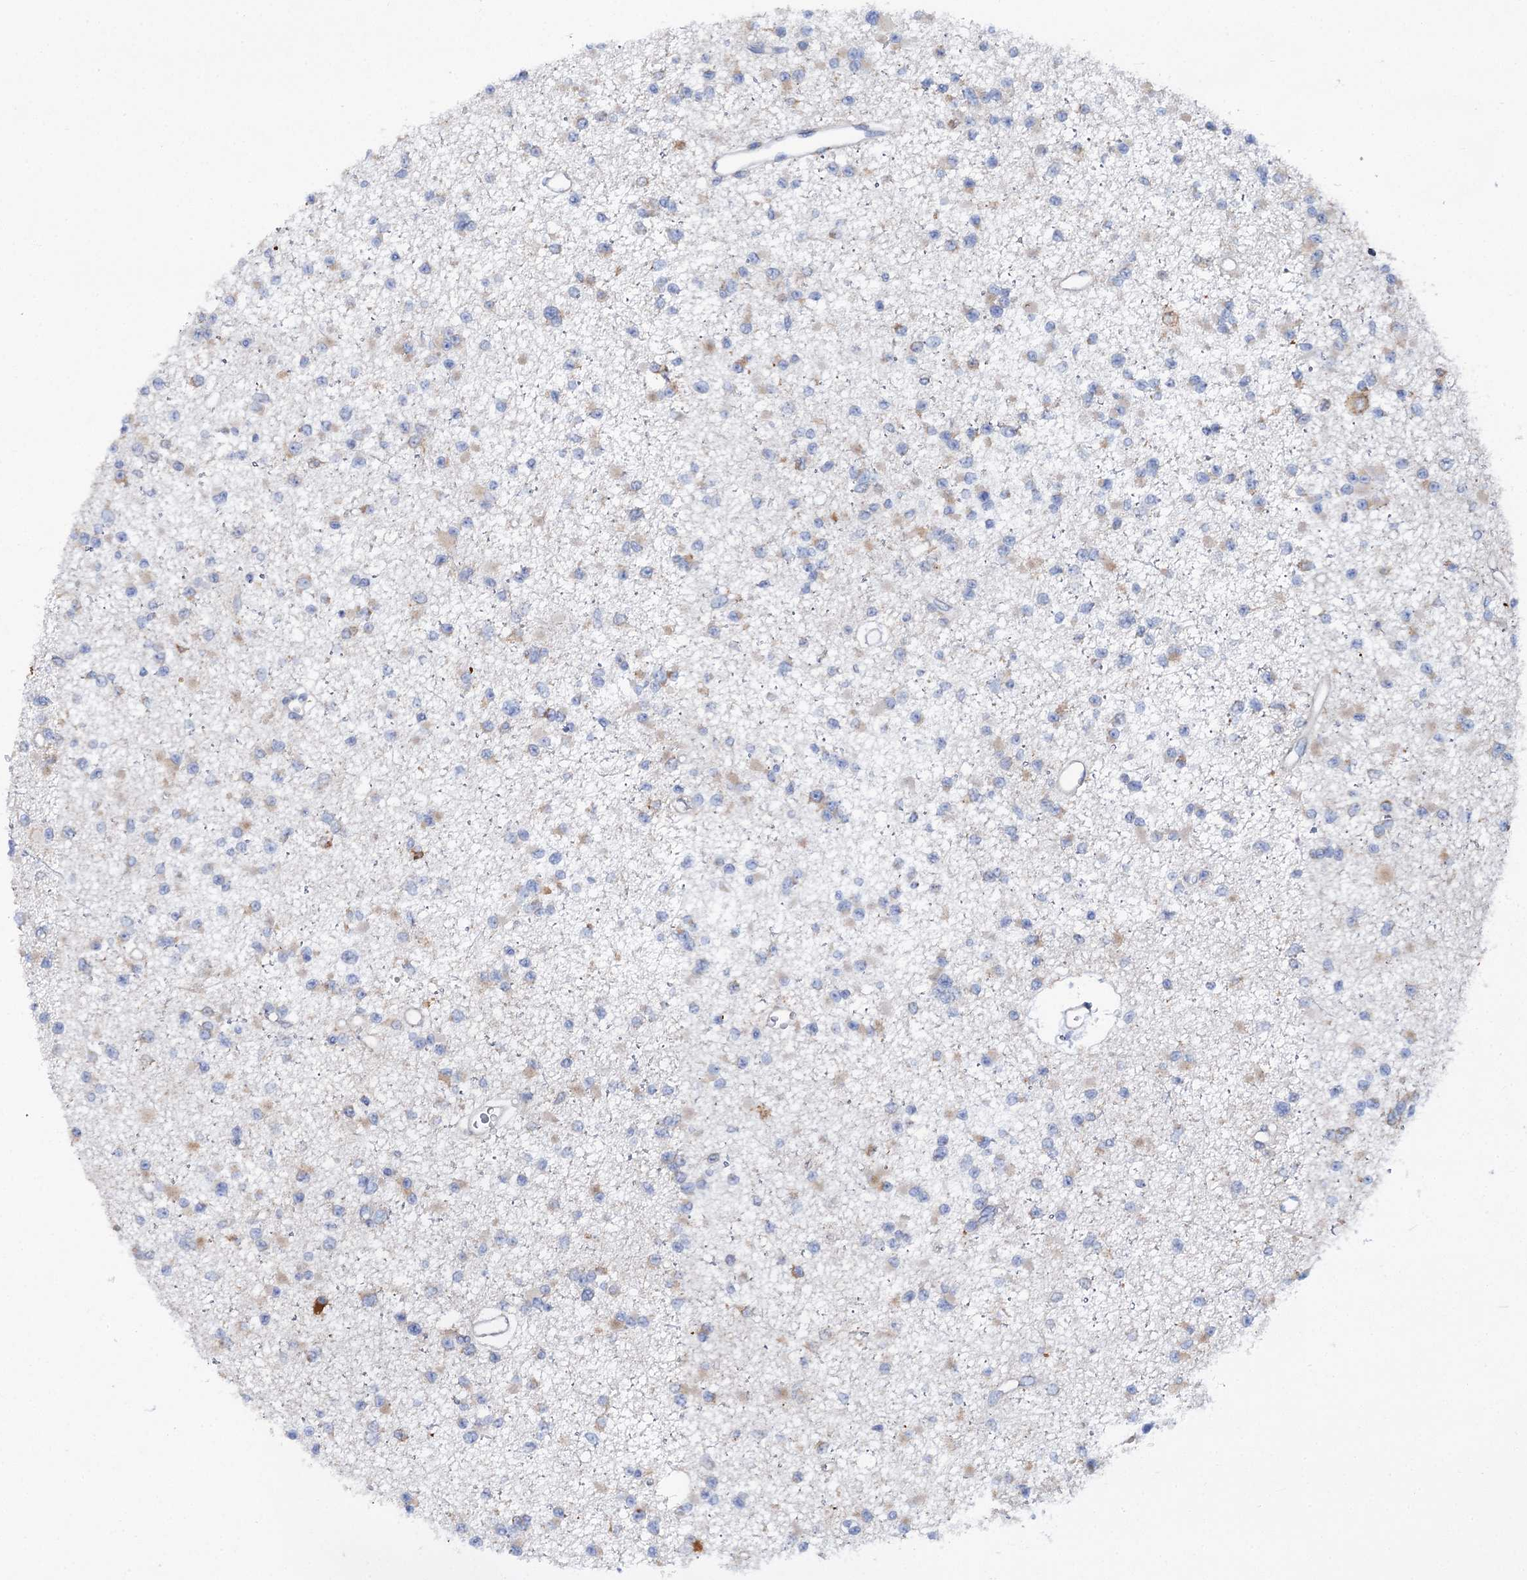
{"staining": {"intensity": "weak", "quantity": "25%-75%", "location": "cytoplasmic/membranous"}, "tissue": "glioma", "cell_type": "Tumor cells", "image_type": "cancer", "snomed": [{"axis": "morphology", "description": "Glioma, malignant, Low grade"}, {"axis": "topography", "description": "Brain"}], "caption": "This micrograph exhibits immunohistochemistry (IHC) staining of human glioma, with low weak cytoplasmic/membranous staining in about 25%-75% of tumor cells.", "gene": "SHE", "patient": {"sex": "female", "age": 22}}